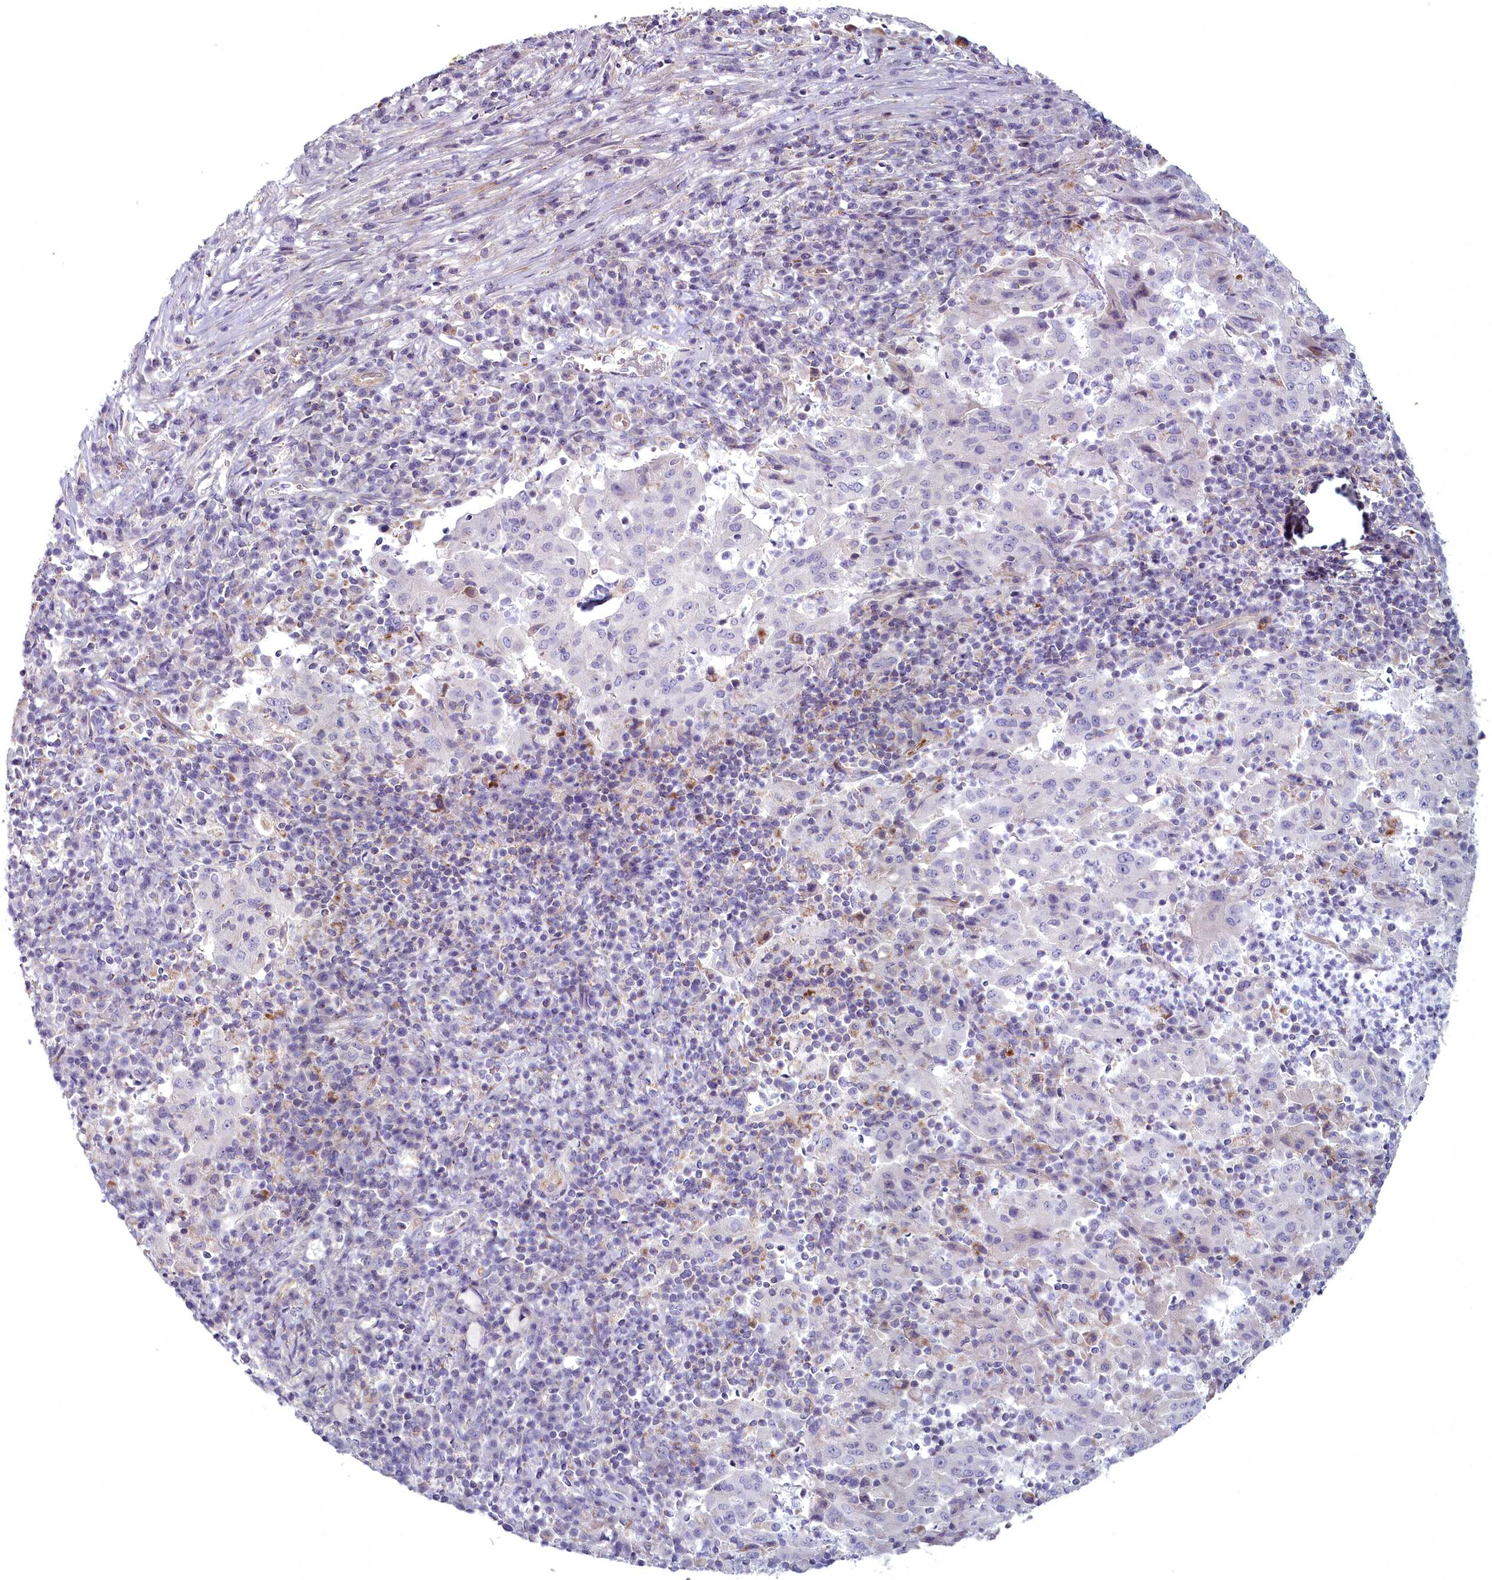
{"staining": {"intensity": "negative", "quantity": "none", "location": "none"}, "tissue": "pancreatic cancer", "cell_type": "Tumor cells", "image_type": "cancer", "snomed": [{"axis": "morphology", "description": "Adenocarcinoma, NOS"}, {"axis": "topography", "description": "Pancreas"}], "caption": "An immunohistochemistry photomicrograph of adenocarcinoma (pancreatic) is shown. There is no staining in tumor cells of adenocarcinoma (pancreatic).", "gene": "ARL15", "patient": {"sex": "male", "age": 63}}